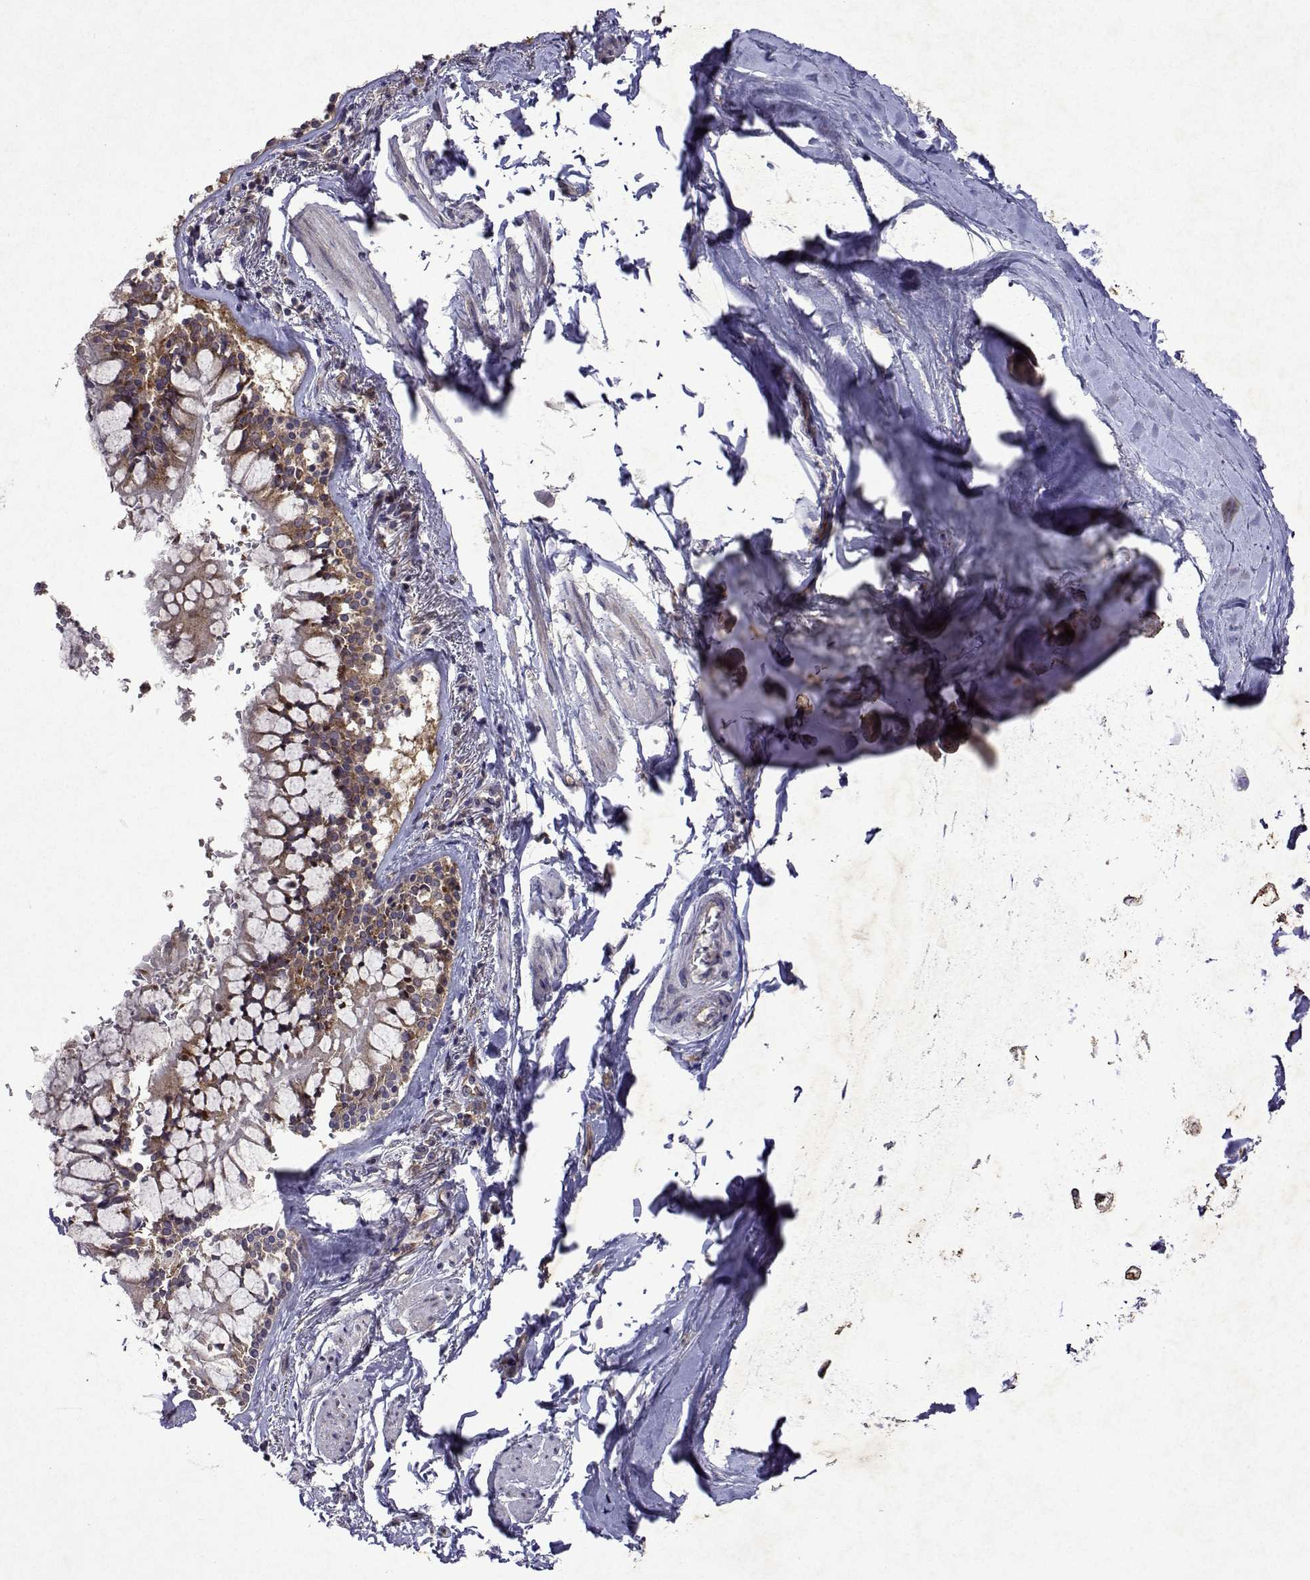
{"staining": {"intensity": "moderate", "quantity": "<25%", "location": "nuclear"}, "tissue": "adipose tissue", "cell_type": "Adipocytes", "image_type": "normal", "snomed": [{"axis": "morphology", "description": "Normal tissue, NOS"}, {"axis": "topography", "description": "Cartilage tissue"}, {"axis": "topography", "description": "Bronchus"}, {"axis": "topography", "description": "Peripheral nerve tissue"}], "caption": "Immunohistochemical staining of normal adipose tissue exhibits <25% levels of moderate nuclear protein expression in about <25% of adipocytes. The staining was performed using DAB (3,3'-diaminobenzidine), with brown indicating positive protein expression. Nuclei are stained blue with hematoxylin.", "gene": "TARBP2", "patient": {"sex": "male", "age": 67}}